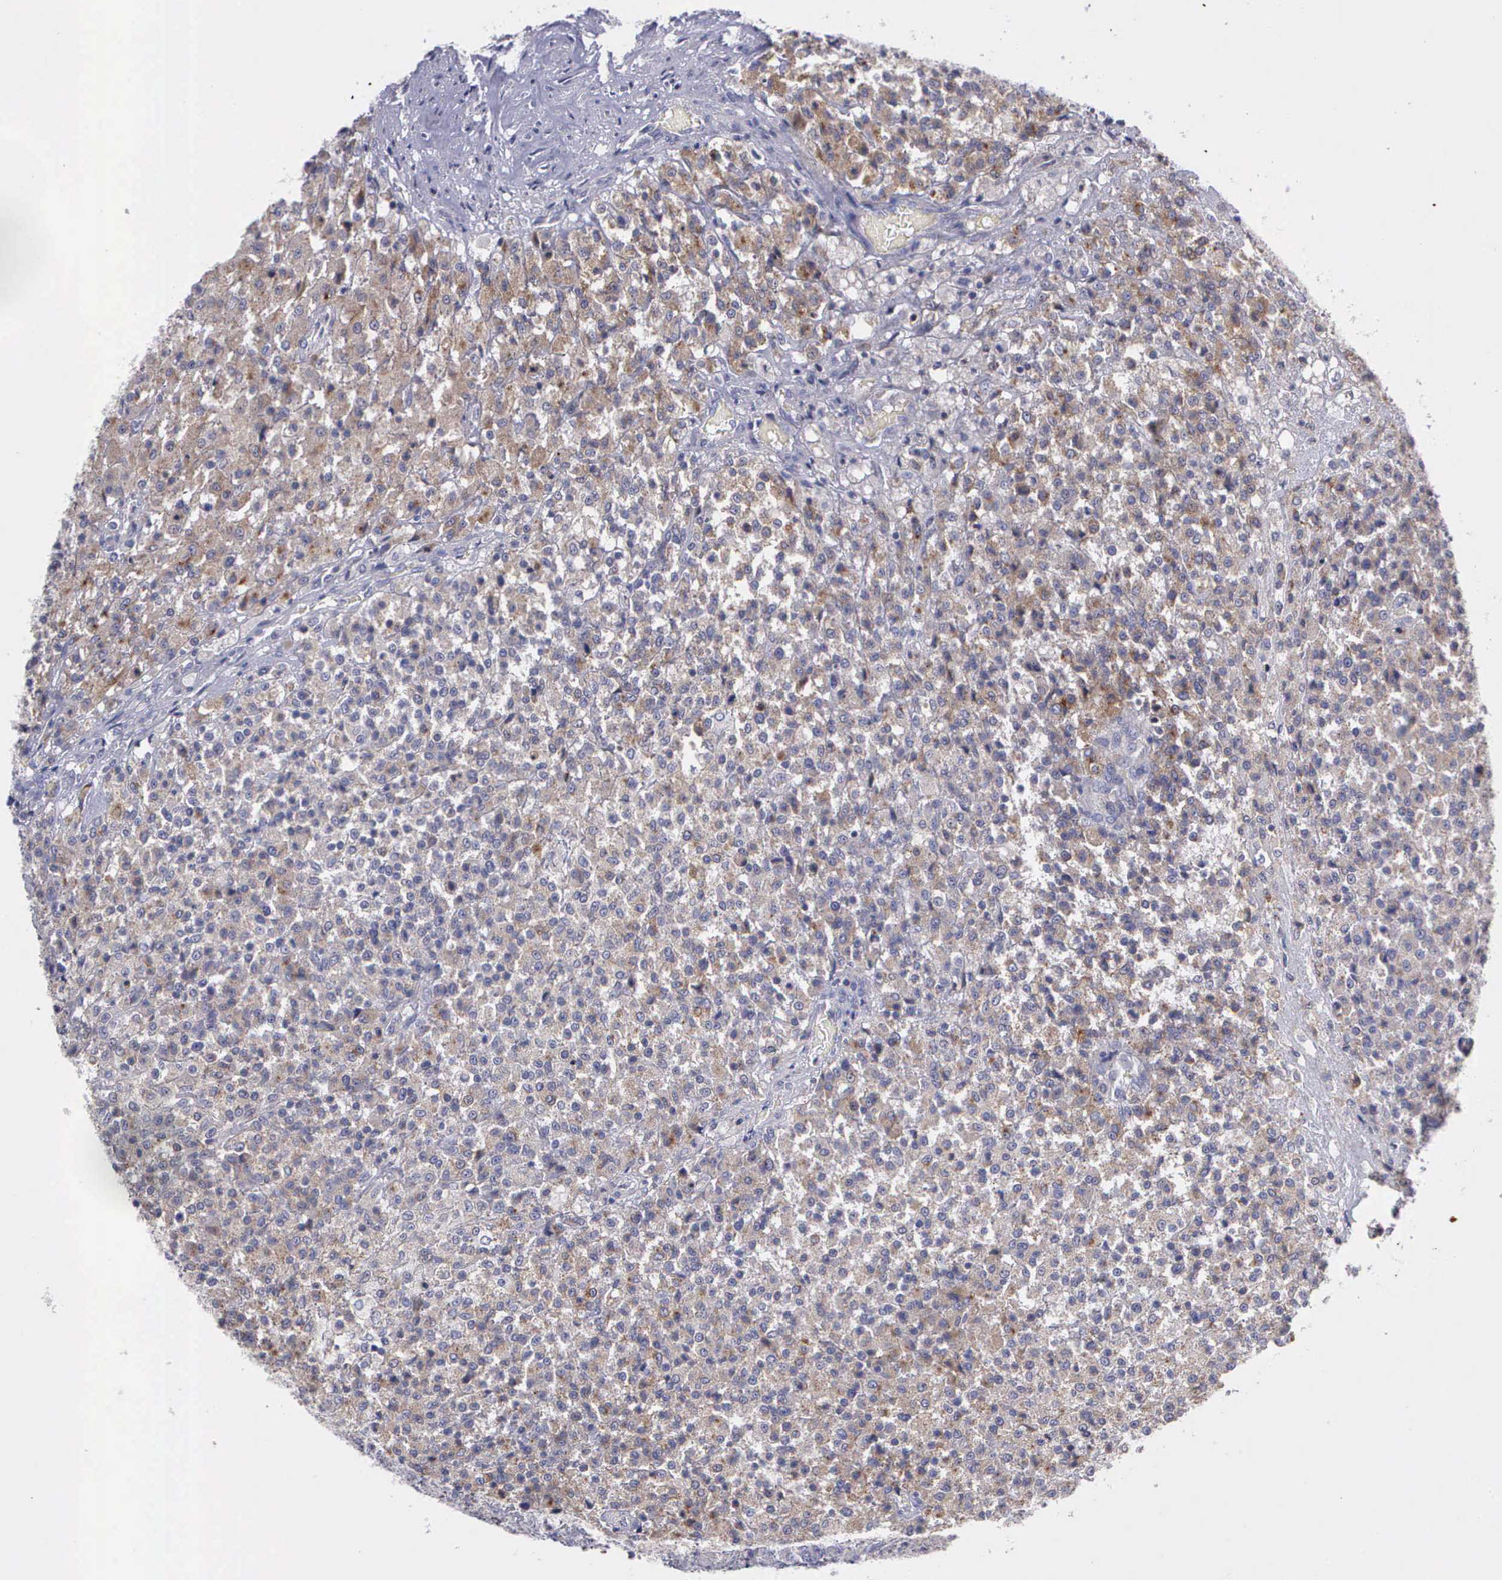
{"staining": {"intensity": "negative", "quantity": "none", "location": "none"}, "tissue": "testis cancer", "cell_type": "Tumor cells", "image_type": "cancer", "snomed": [{"axis": "morphology", "description": "Seminoma, NOS"}, {"axis": "topography", "description": "Testis"}], "caption": "IHC image of human testis cancer stained for a protein (brown), which demonstrates no staining in tumor cells.", "gene": "MICAL3", "patient": {"sex": "male", "age": 59}}